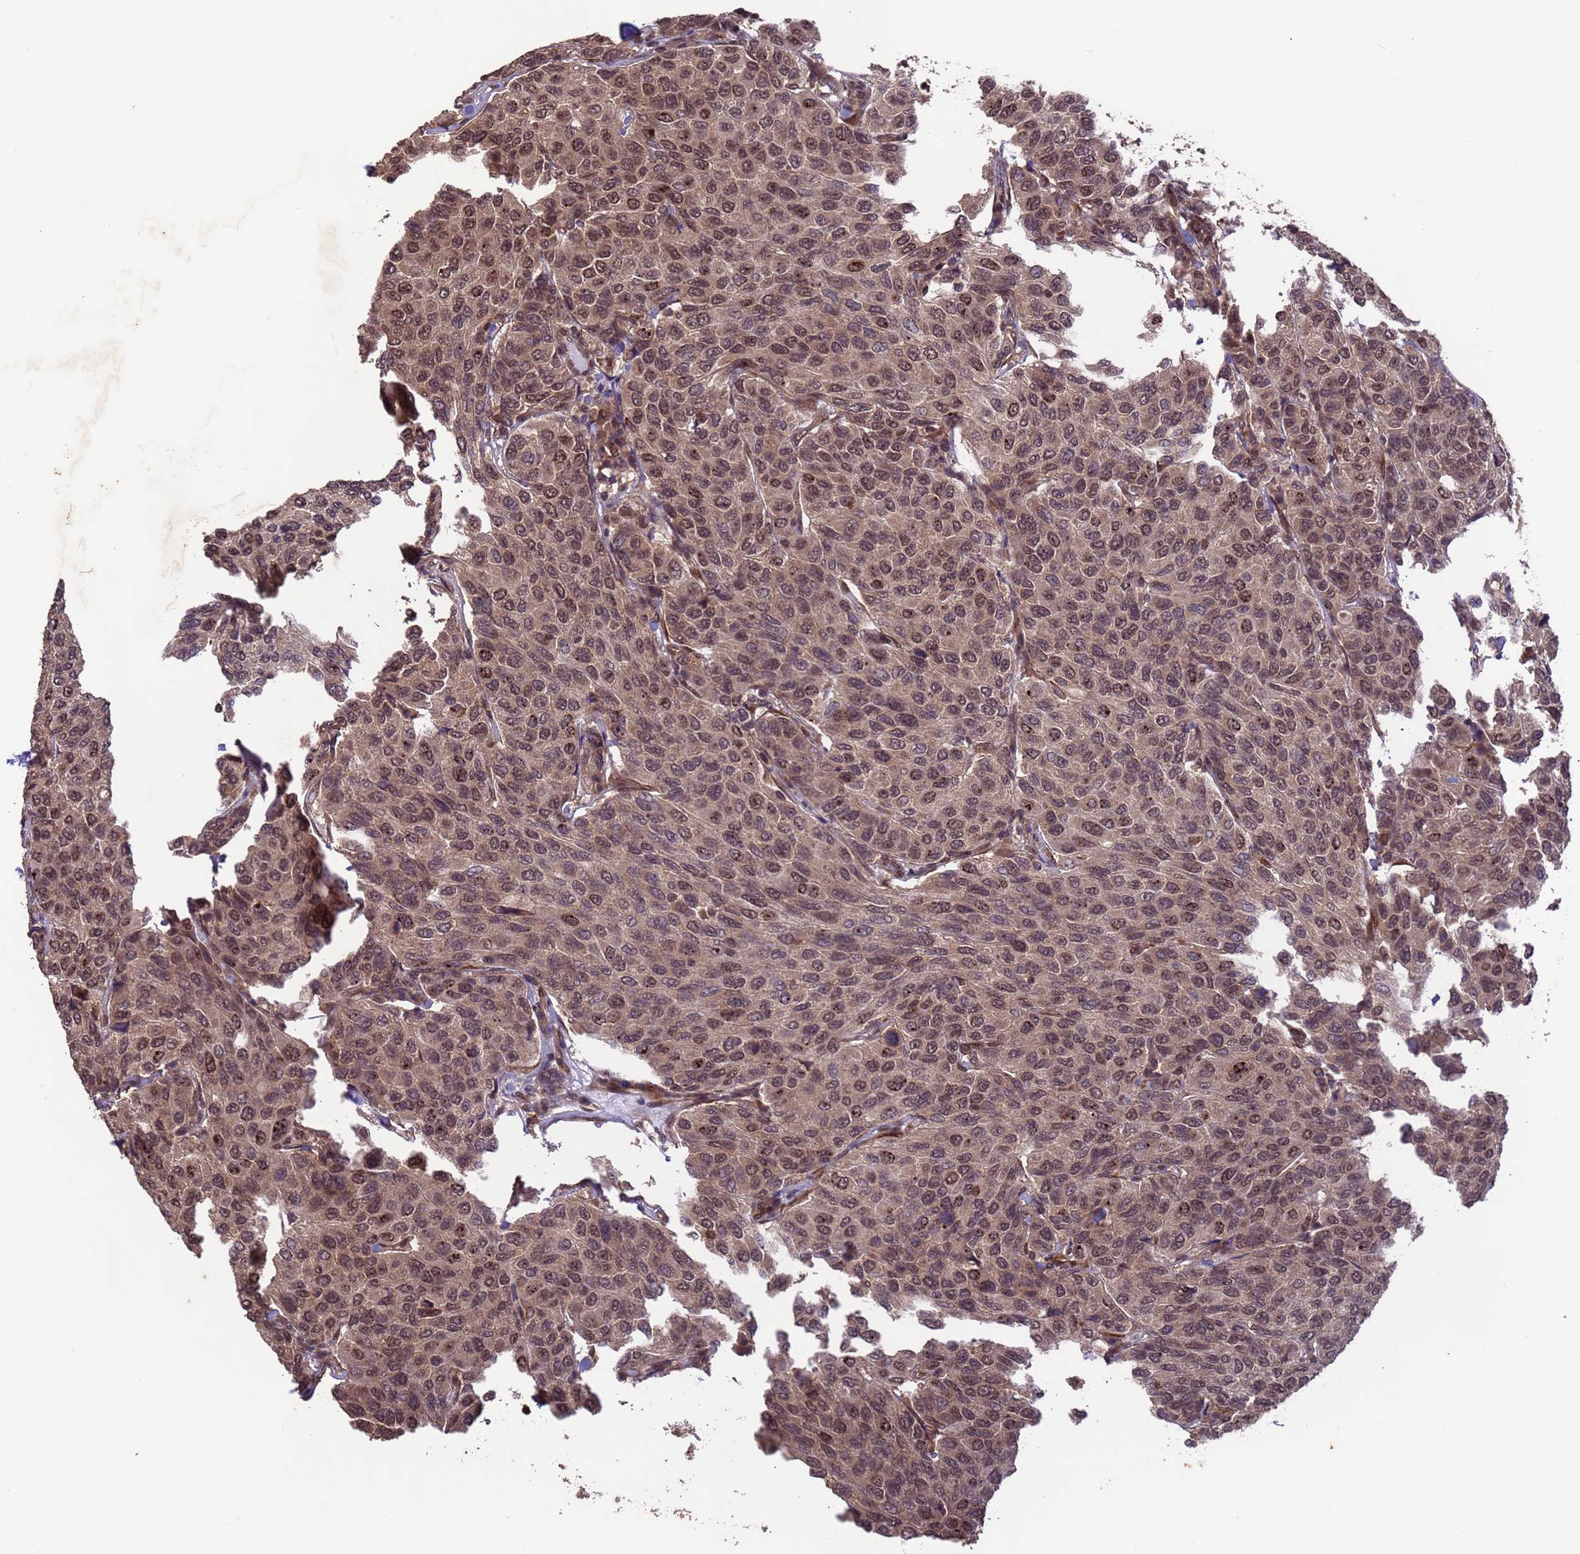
{"staining": {"intensity": "moderate", "quantity": ">75%", "location": "nuclear"}, "tissue": "breast cancer", "cell_type": "Tumor cells", "image_type": "cancer", "snomed": [{"axis": "morphology", "description": "Duct carcinoma"}, {"axis": "topography", "description": "Breast"}], "caption": "Breast intraductal carcinoma was stained to show a protein in brown. There is medium levels of moderate nuclear staining in about >75% of tumor cells.", "gene": "VSTM4", "patient": {"sex": "female", "age": 55}}